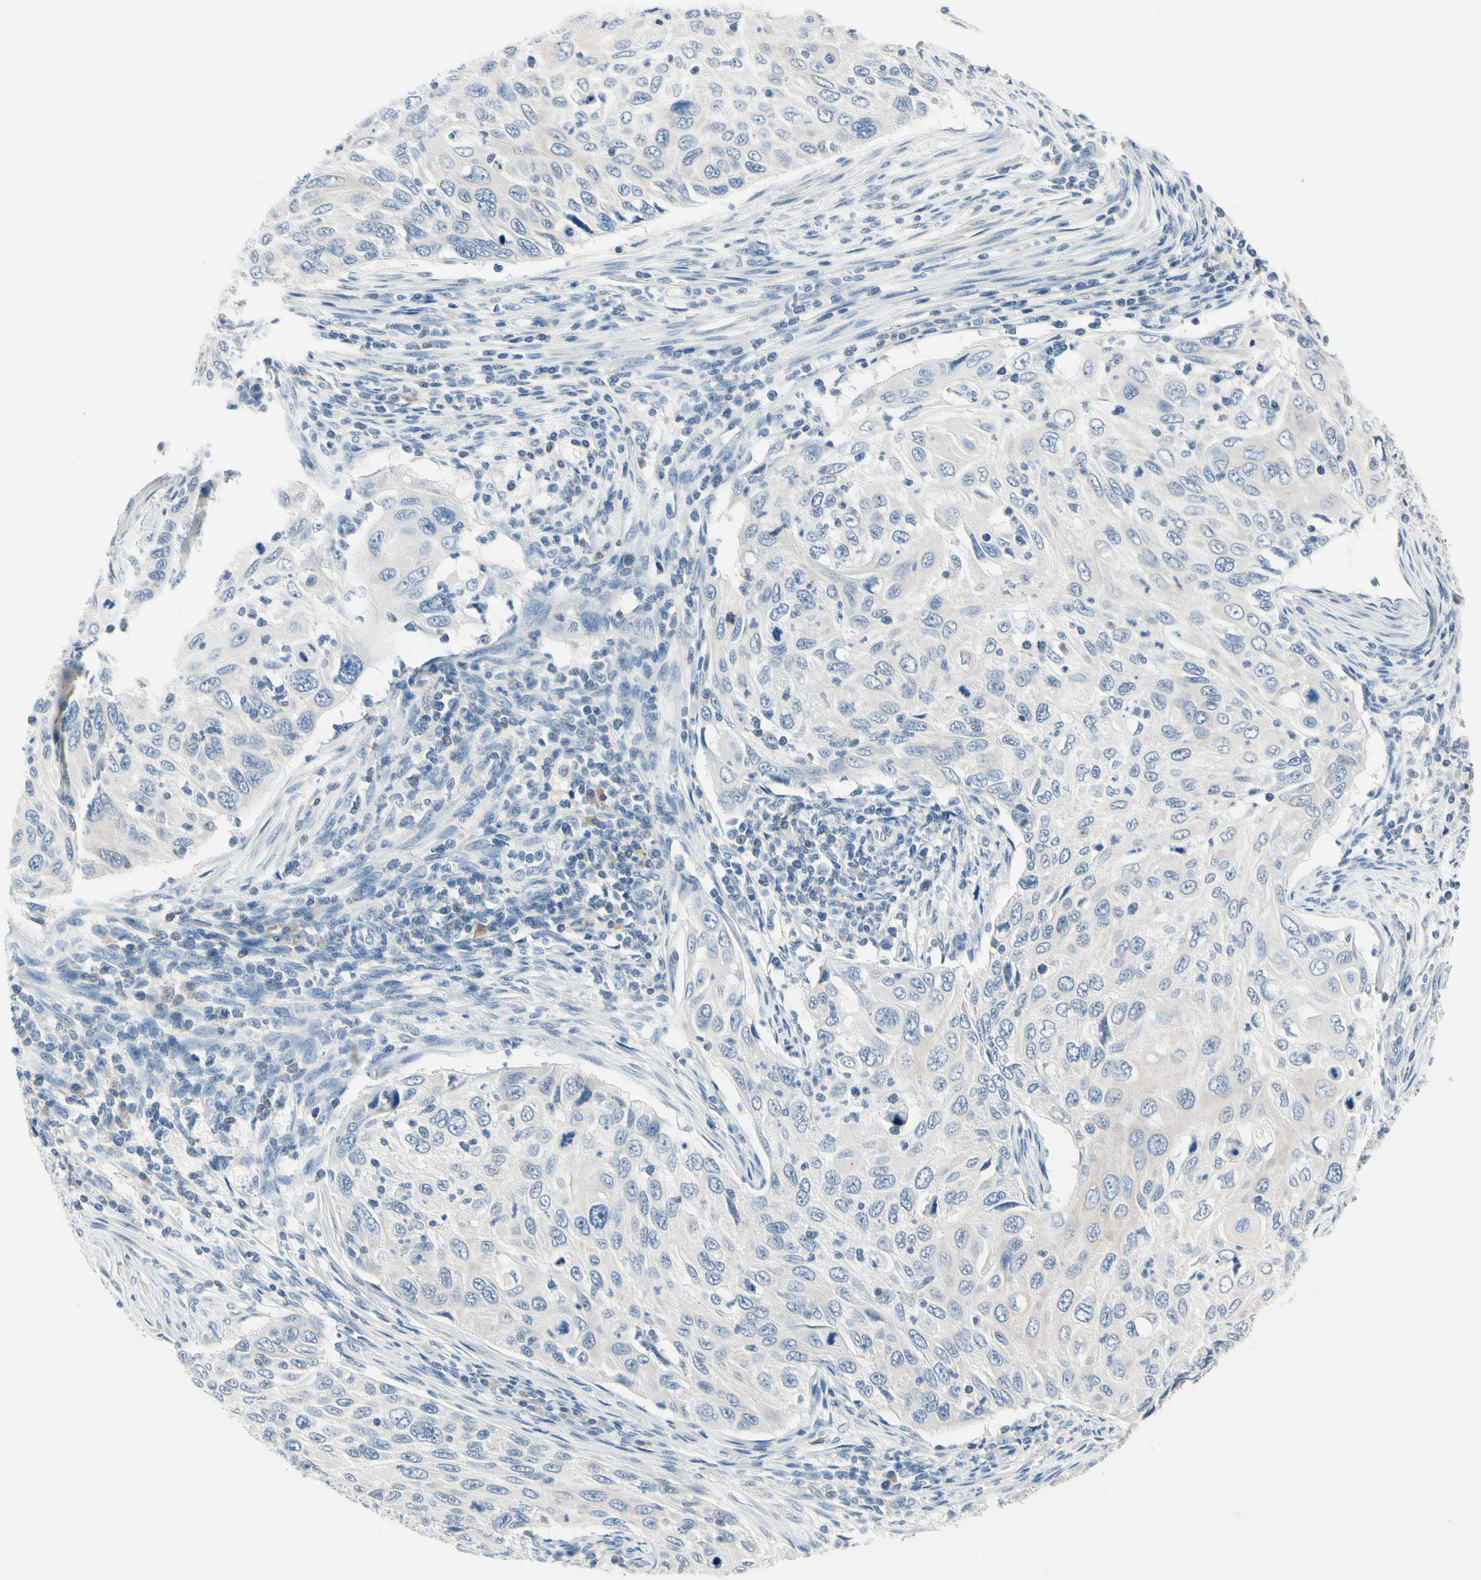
{"staining": {"intensity": "negative", "quantity": "none", "location": "none"}, "tissue": "cervical cancer", "cell_type": "Tumor cells", "image_type": "cancer", "snomed": [{"axis": "morphology", "description": "Squamous cell carcinoma, NOS"}, {"axis": "topography", "description": "Cervix"}], "caption": "A high-resolution photomicrograph shows IHC staining of cervical squamous cell carcinoma, which reveals no significant staining in tumor cells.", "gene": "NFATC2", "patient": {"sex": "female", "age": 70}}